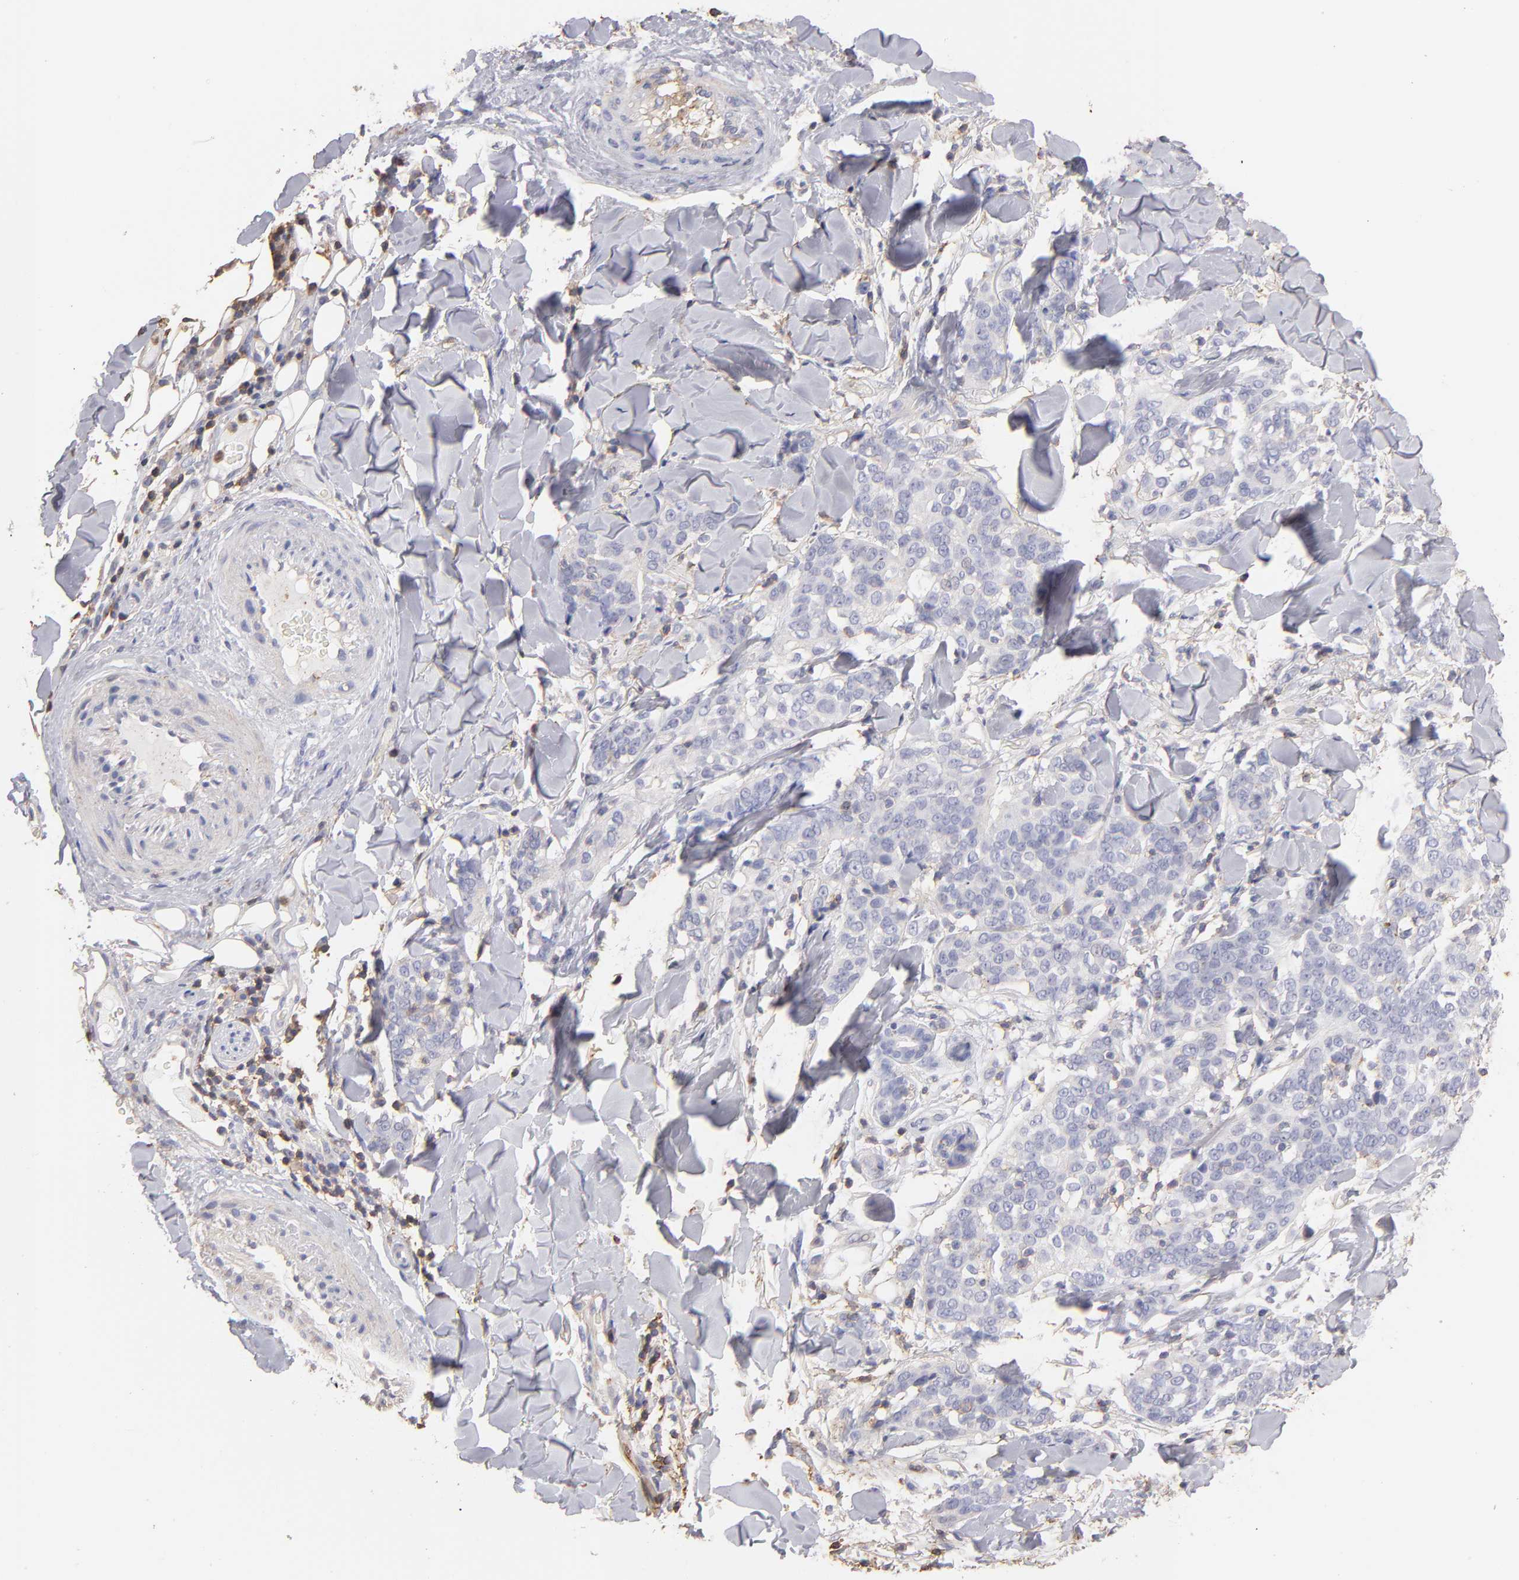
{"staining": {"intensity": "negative", "quantity": "none", "location": "none"}, "tissue": "skin cancer", "cell_type": "Tumor cells", "image_type": "cancer", "snomed": [{"axis": "morphology", "description": "Normal tissue, NOS"}, {"axis": "morphology", "description": "Squamous cell carcinoma, NOS"}, {"axis": "topography", "description": "Skin"}], "caption": "Immunohistochemistry image of human skin squamous cell carcinoma stained for a protein (brown), which demonstrates no positivity in tumor cells.", "gene": "ABCB1", "patient": {"sex": "female", "age": 83}}